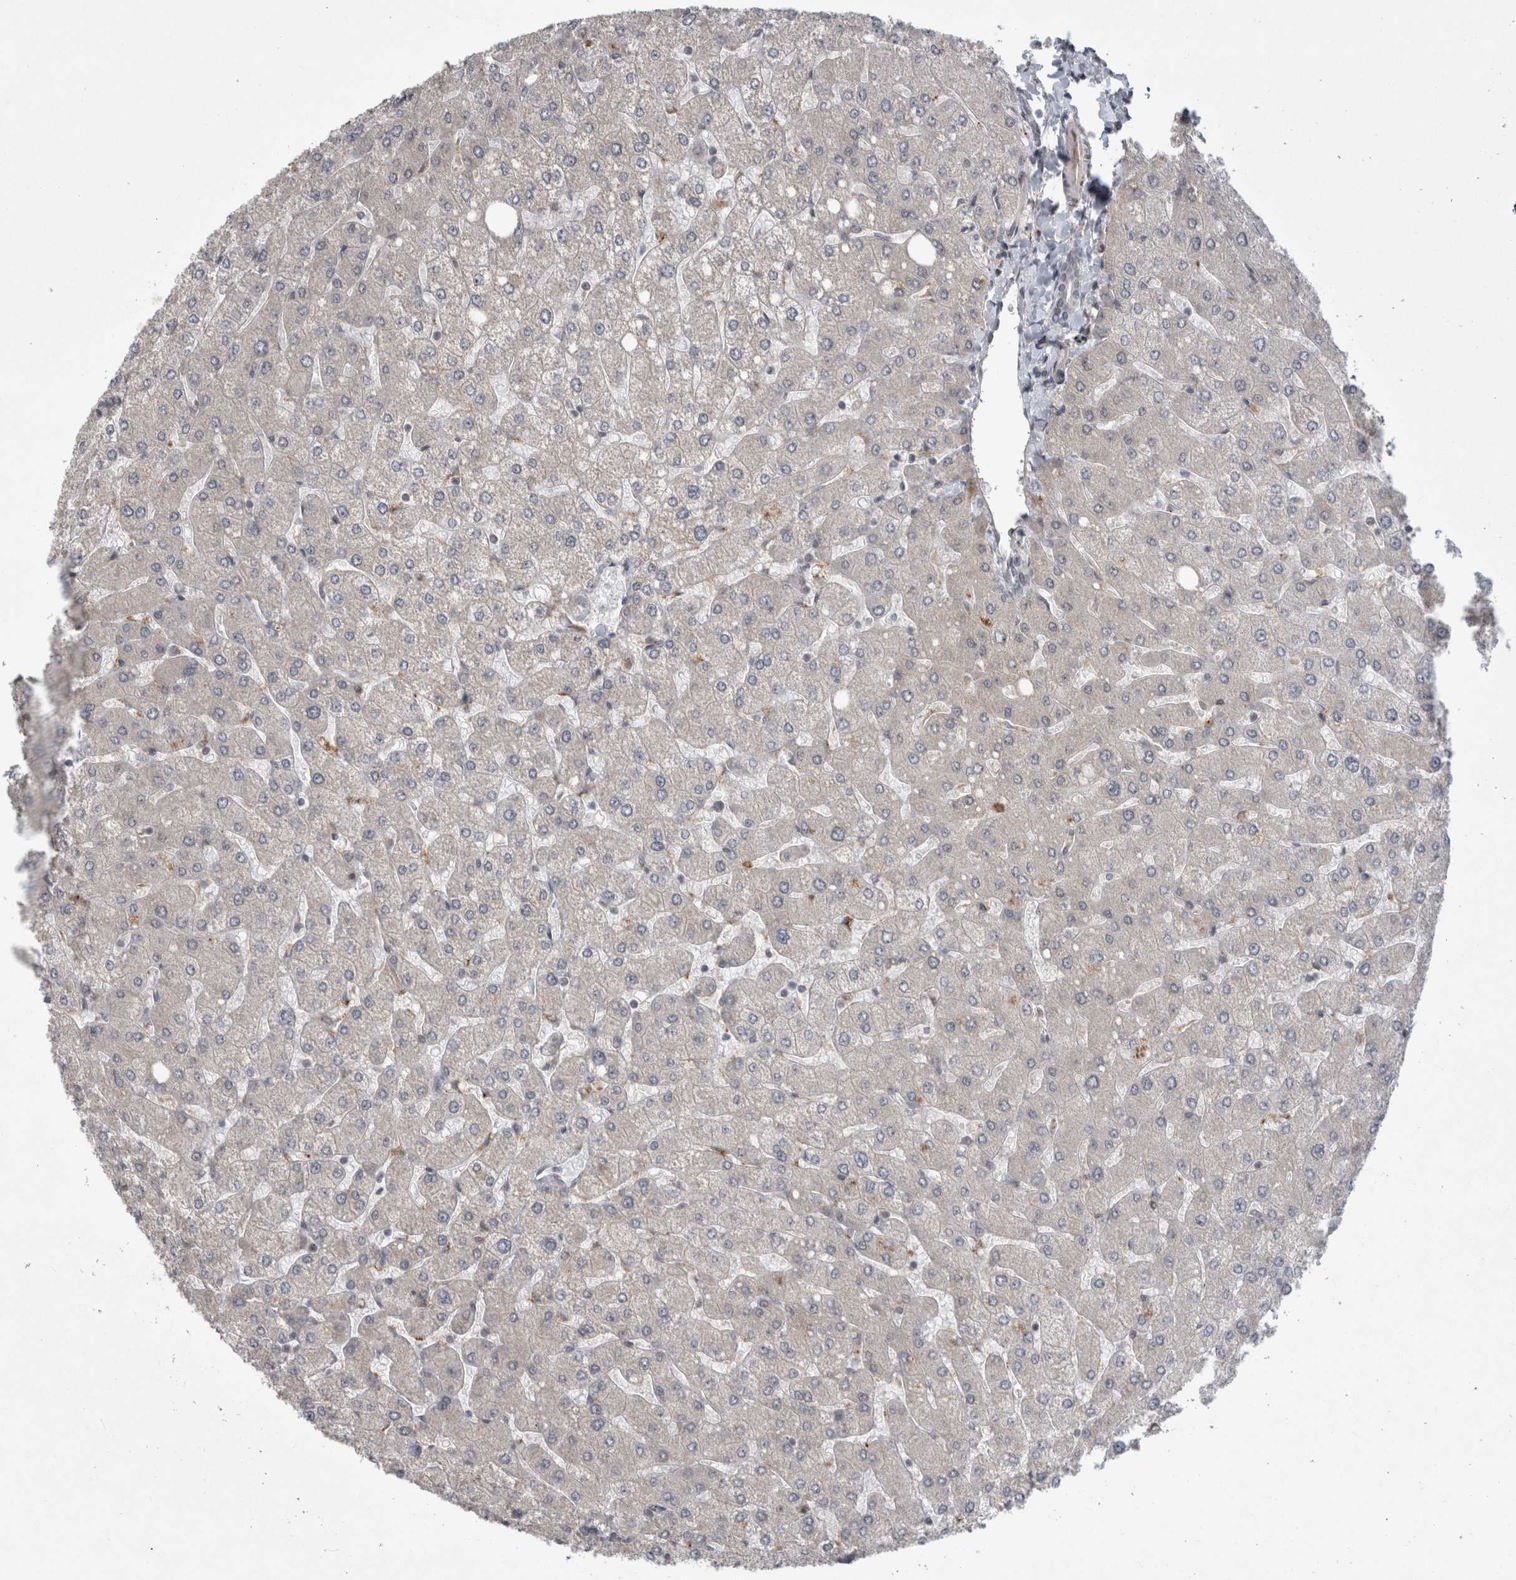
{"staining": {"intensity": "negative", "quantity": "none", "location": "none"}, "tissue": "liver", "cell_type": "Cholangiocytes", "image_type": "normal", "snomed": [{"axis": "morphology", "description": "Normal tissue, NOS"}, {"axis": "topography", "description": "Liver"}], "caption": "There is no significant positivity in cholangiocytes of liver. Nuclei are stained in blue.", "gene": "MTBP", "patient": {"sex": "male", "age": 55}}